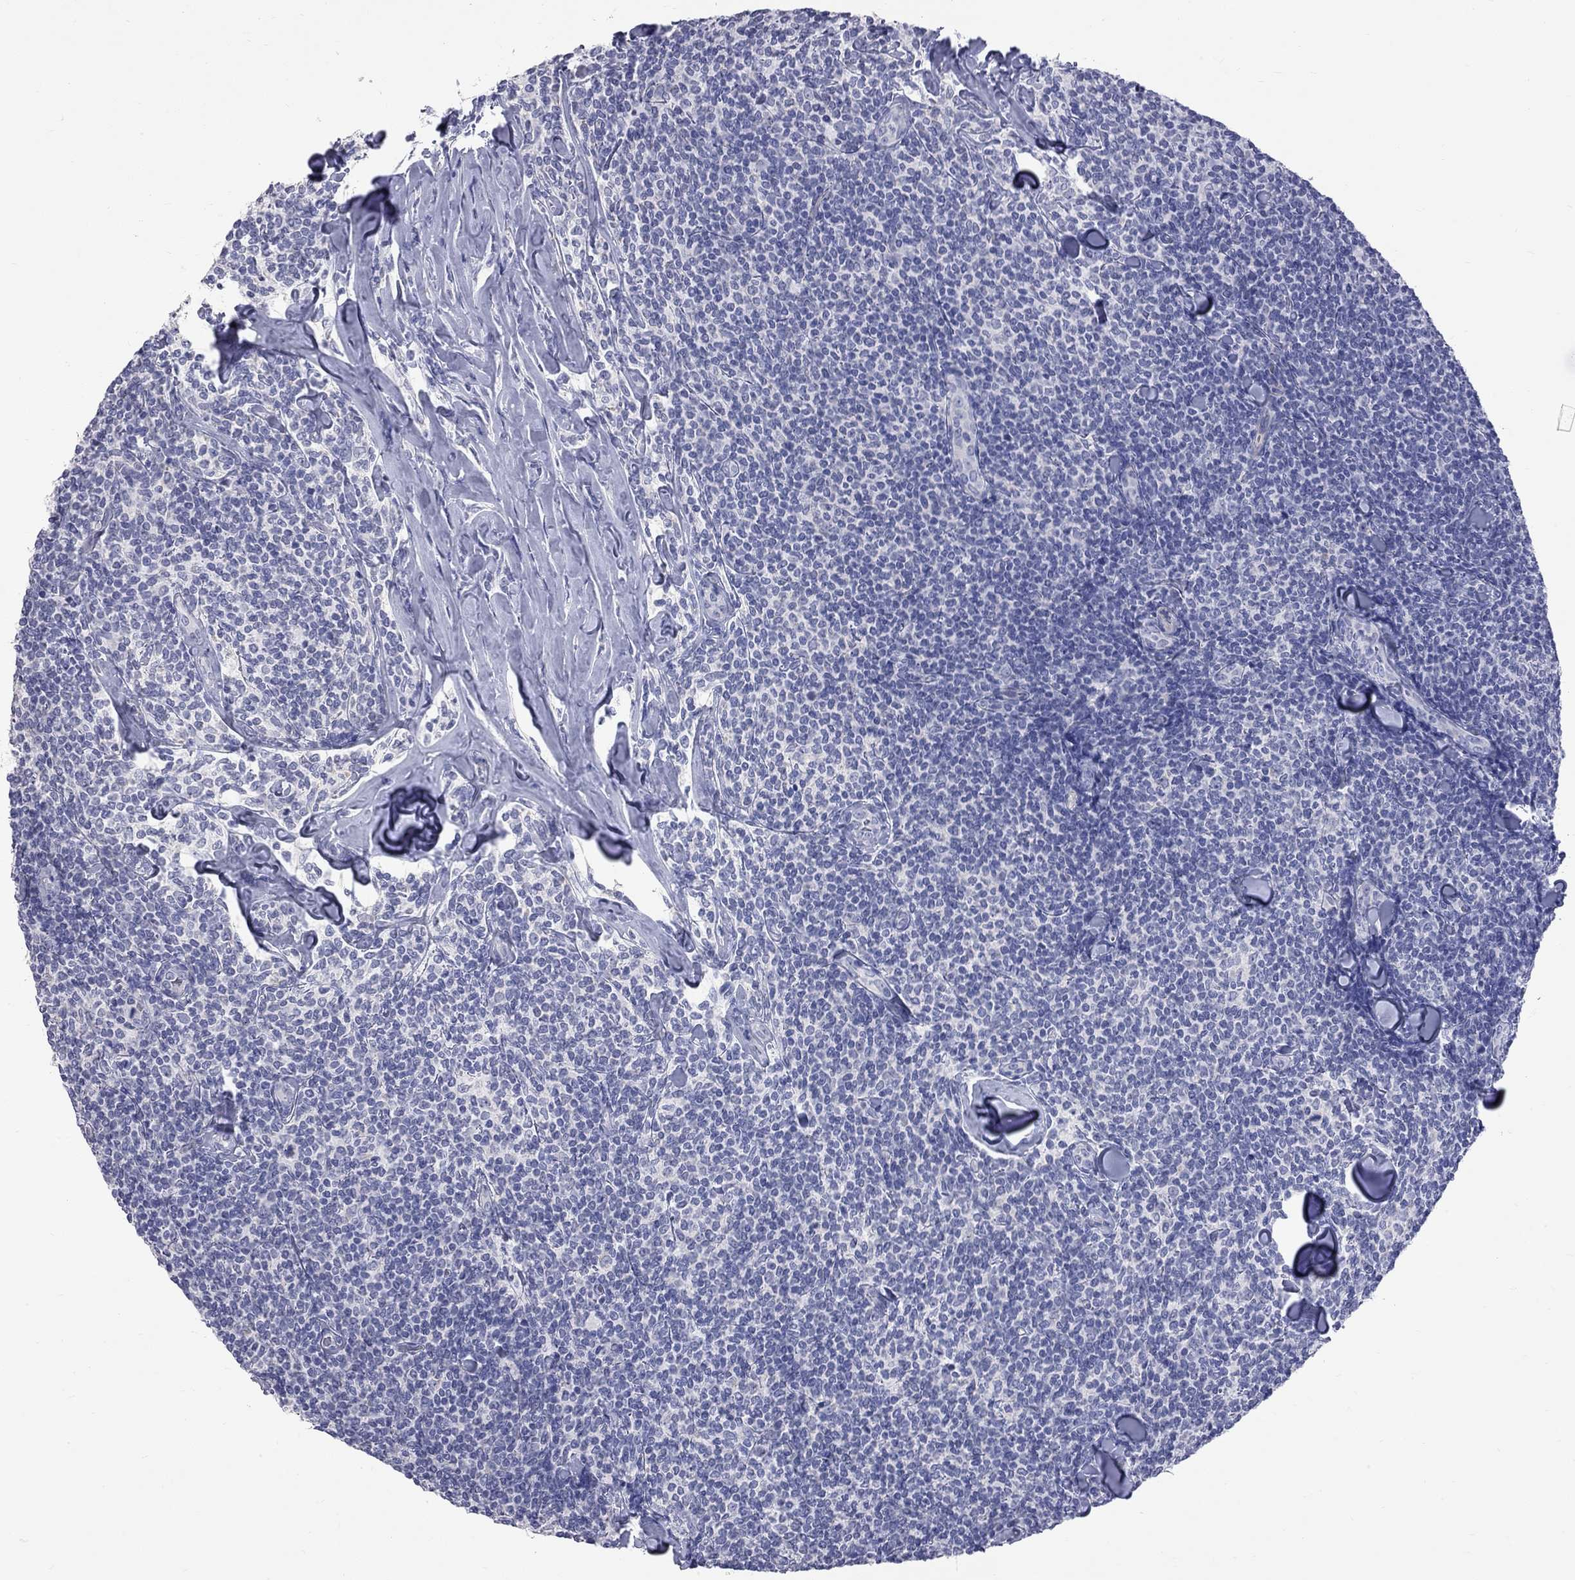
{"staining": {"intensity": "negative", "quantity": "none", "location": "none"}, "tissue": "lymphoma", "cell_type": "Tumor cells", "image_type": "cancer", "snomed": [{"axis": "morphology", "description": "Malignant lymphoma, non-Hodgkin's type, Low grade"}, {"axis": "topography", "description": "Lymph node"}], "caption": "This is a histopathology image of immunohistochemistry (IHC) staining of malignant lymphoma, non-Hodgkin's type (low-grade), which shows no expression in tumor cells.", "gene": "KCND2", "patient": {"sex": "female", "age": 56}}